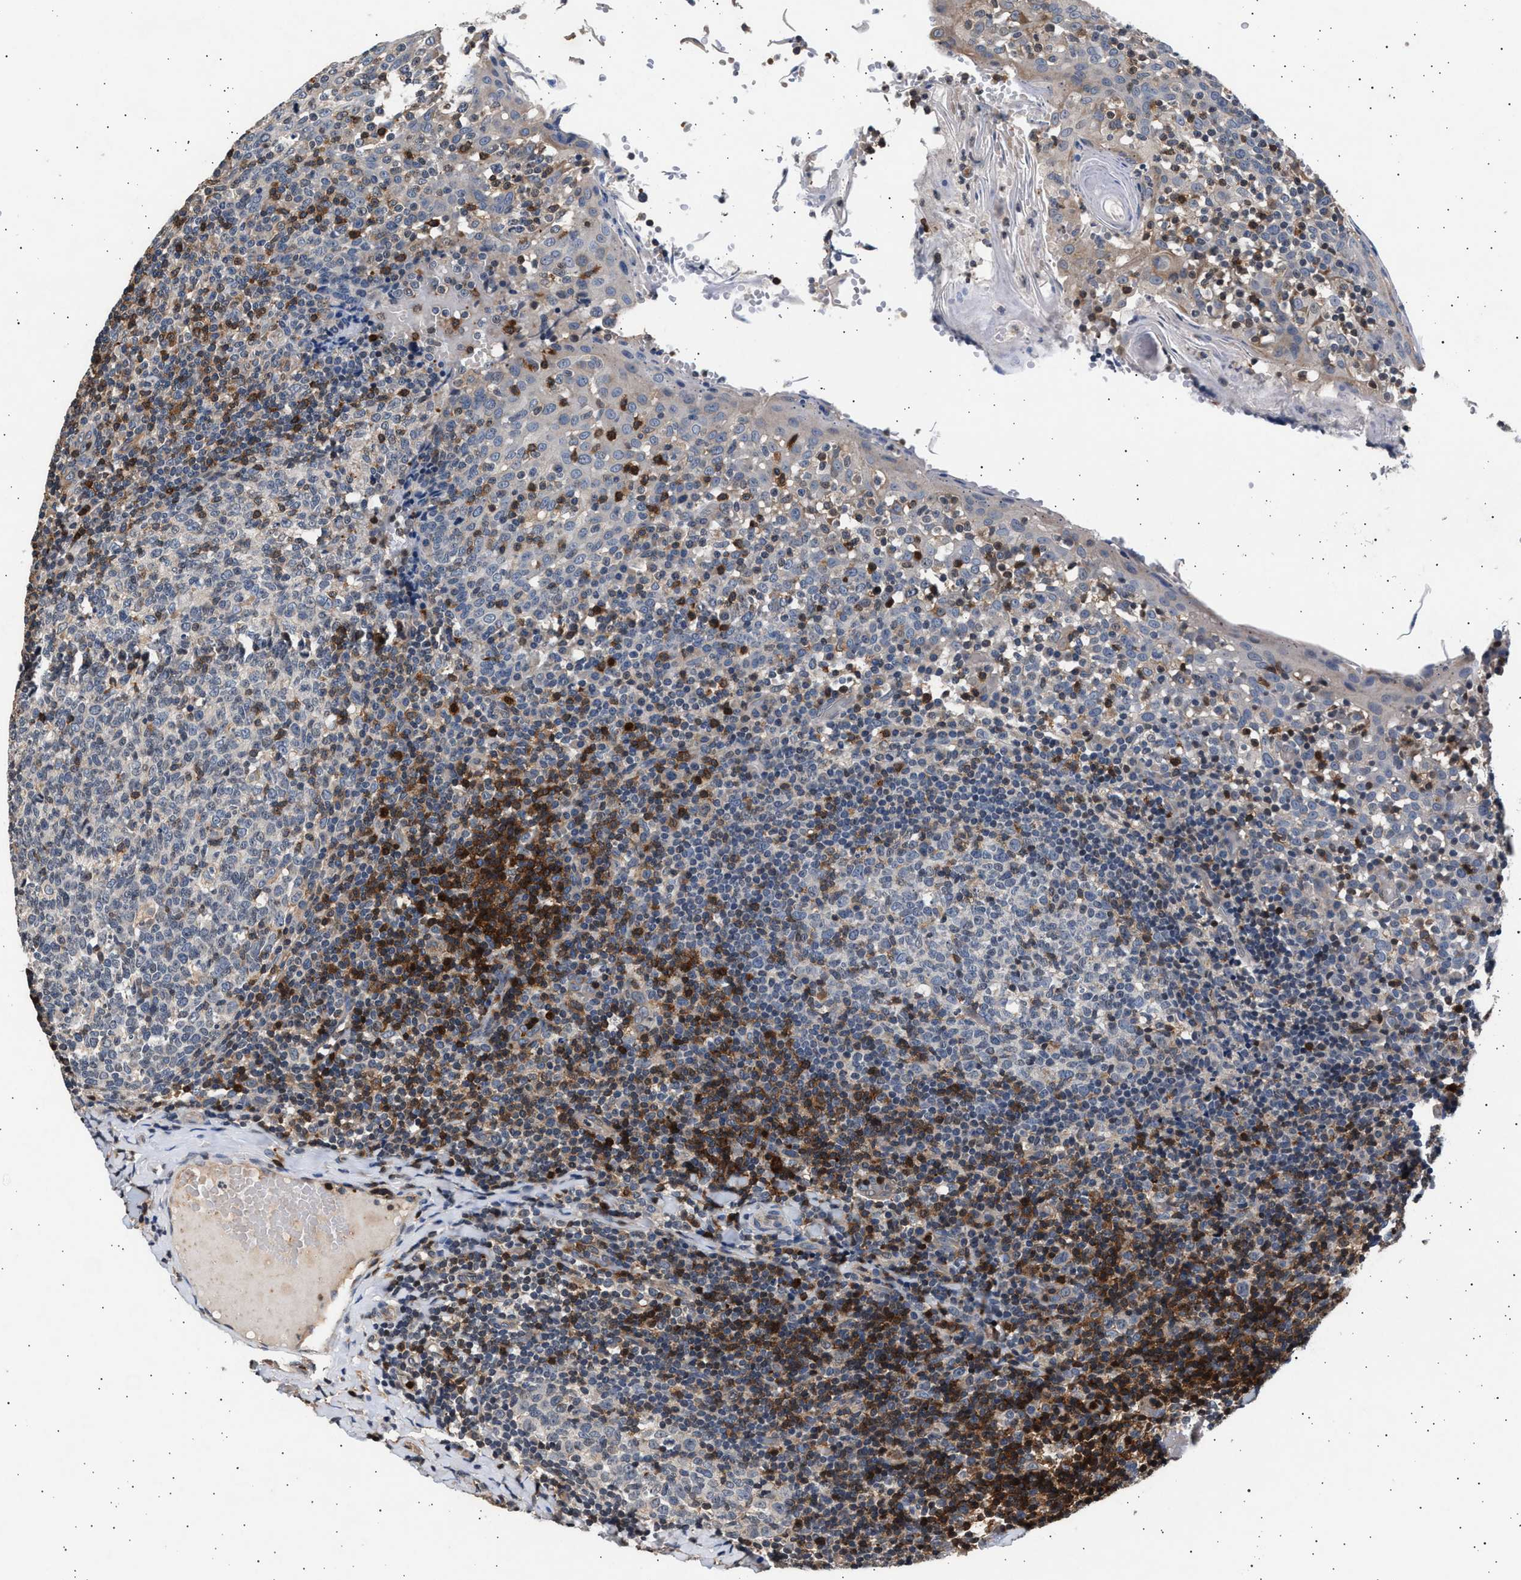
{"staining": {"intensity": "moderate", "quantity": "<25%", "location": "cytoplasmic/membranous"}, "tissue": "tonsil", "cell_type": "Germinal center cells", "image_type": "normal", "snomed": [{"axis": "morphology", "description": "Normal tissue, NOS"}, {"axis": "topography", "description": "Tonsil"}], "caption": "Unremarkable tonsil was stained to show a protein in brown. There is low levels of moderate cytoplasmic/membranous staining in about <25% of germinal center cells. (DAB IHC, brown staining for protein, blue staining for nuclei).", "gene": "GRAP2", "patient": {"sex": "female", "age": 19}}